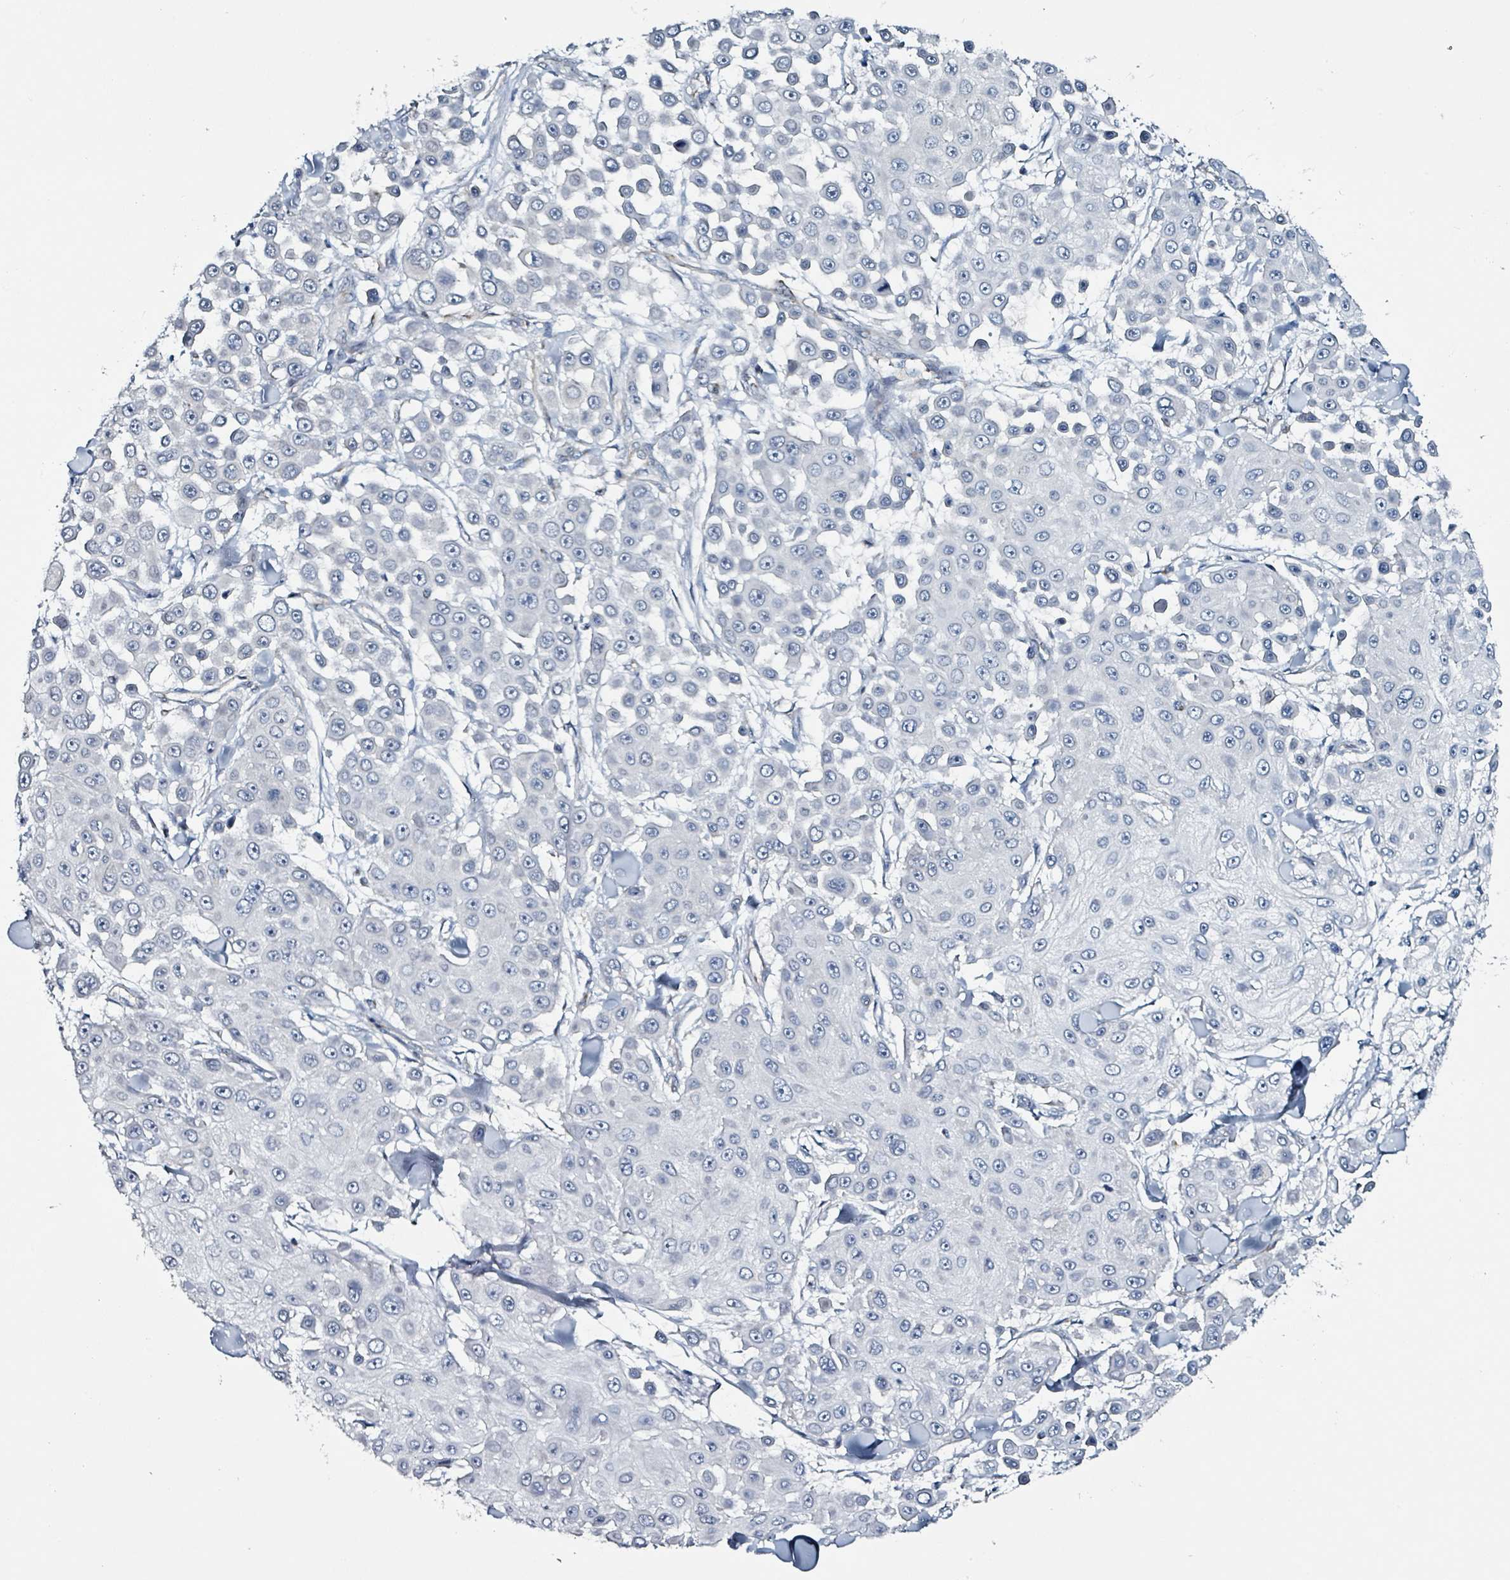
{"staining": {"intensity": "negative", "quantity": "none", "location": "none"}, "tissue": "skin cancer", "cell_type": "Tumor cells", "image_type": "cancer", "snomed": [{"axis": "morphology", "description": "Squamous cell carcinoma, NOS"}, {"axis": "topography", "description": "Skin"}], "caption": "Tumor cells show no significant protein staining in skin cancer (squamous cell carcinoma).", "gene": "B3GAT3", "patient": {"sex": "male", "age": 67}}